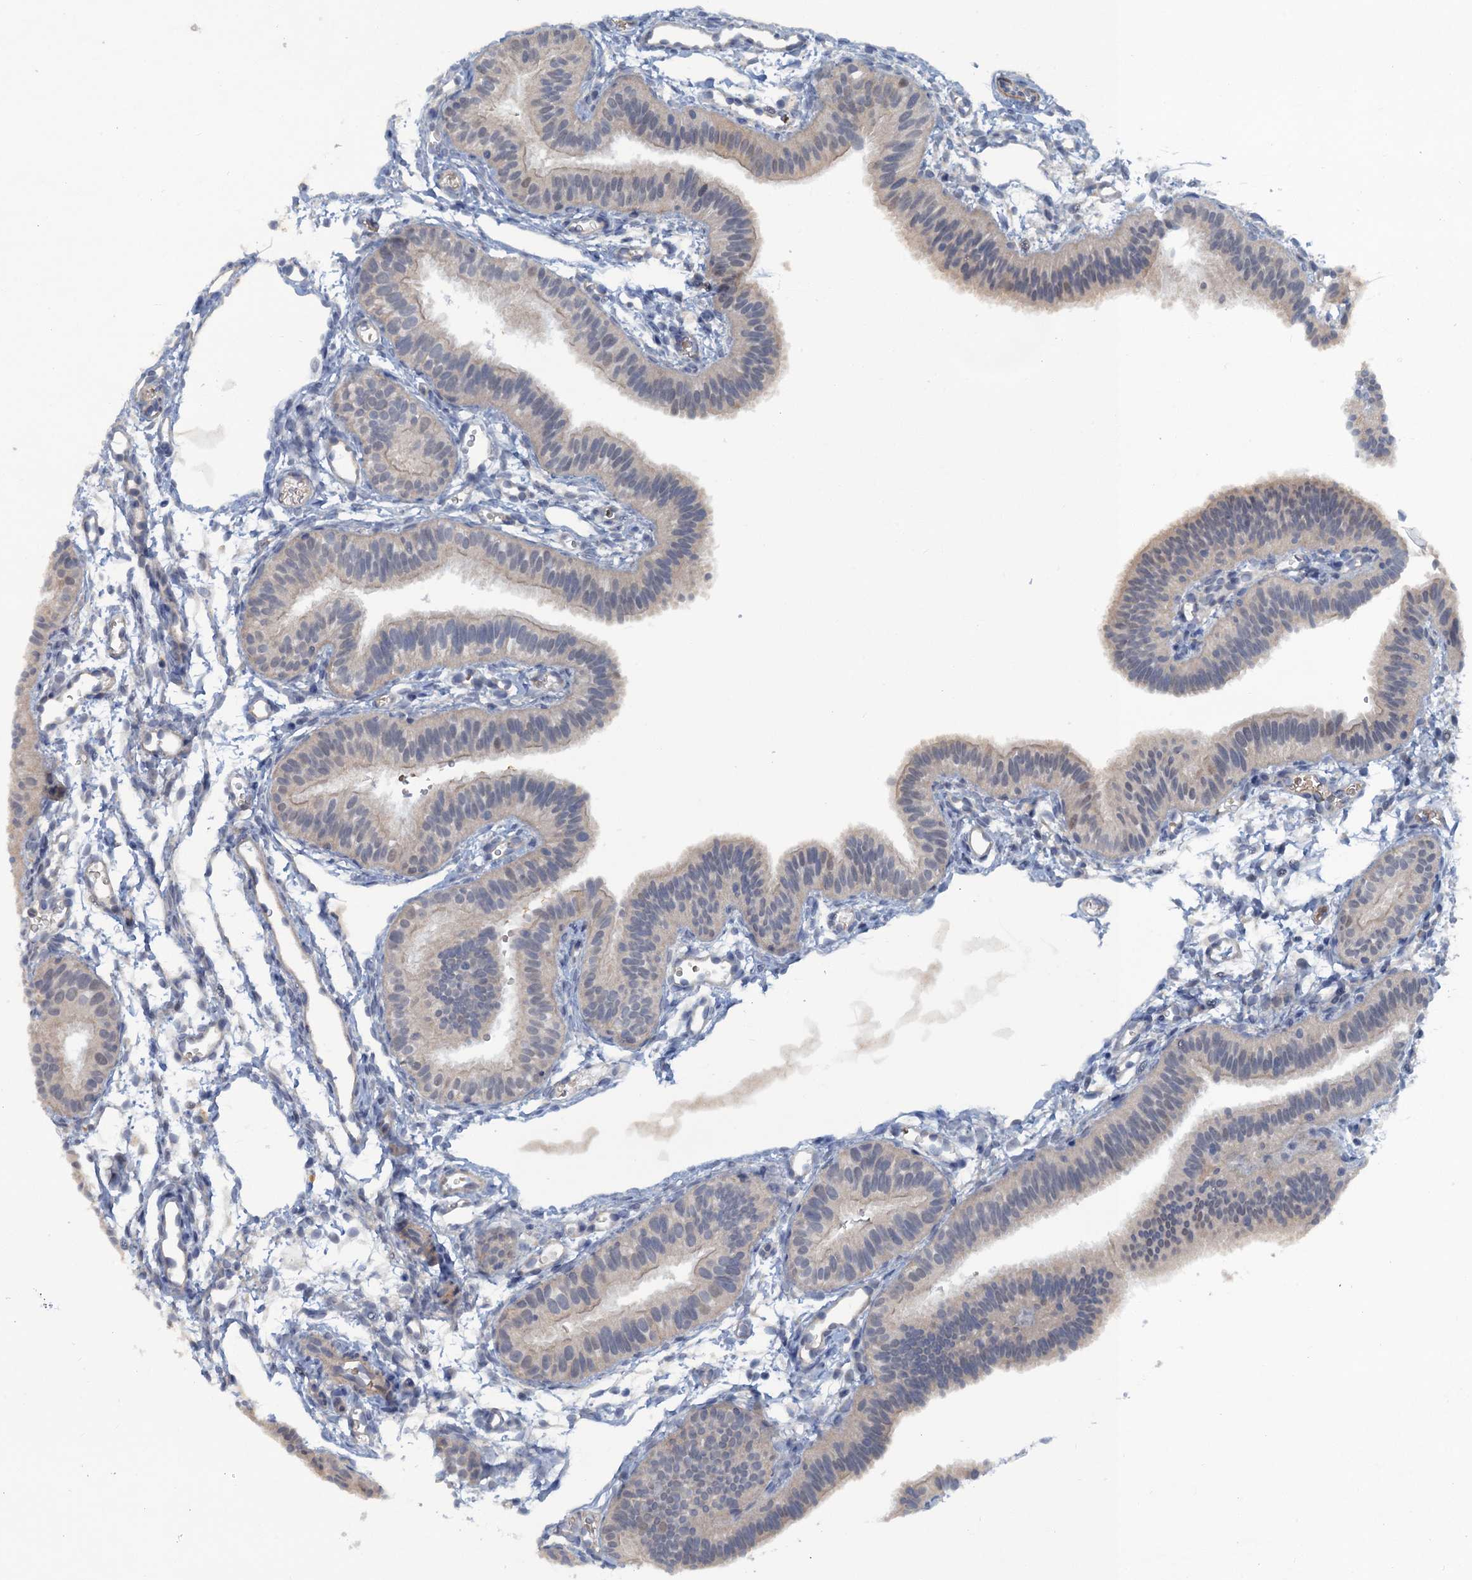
{"staining": {"intensity": "weak", "quantity": "<25%", "location": "nuclear"}, "tissue": "fallopian tube", "cell_type": "Glandular cells", "image_type": "normal", "snomed": [{"axis": "morphology", "description": "Normal tissue, NOS"}, {"axis": "topography", "description": "Fallopian tube"}], "caption": "The image shows no significant positivity in glandular cells of fallopian tube.", "gene": "MYO16", "patient": {"sex": "female", "age": 35}}